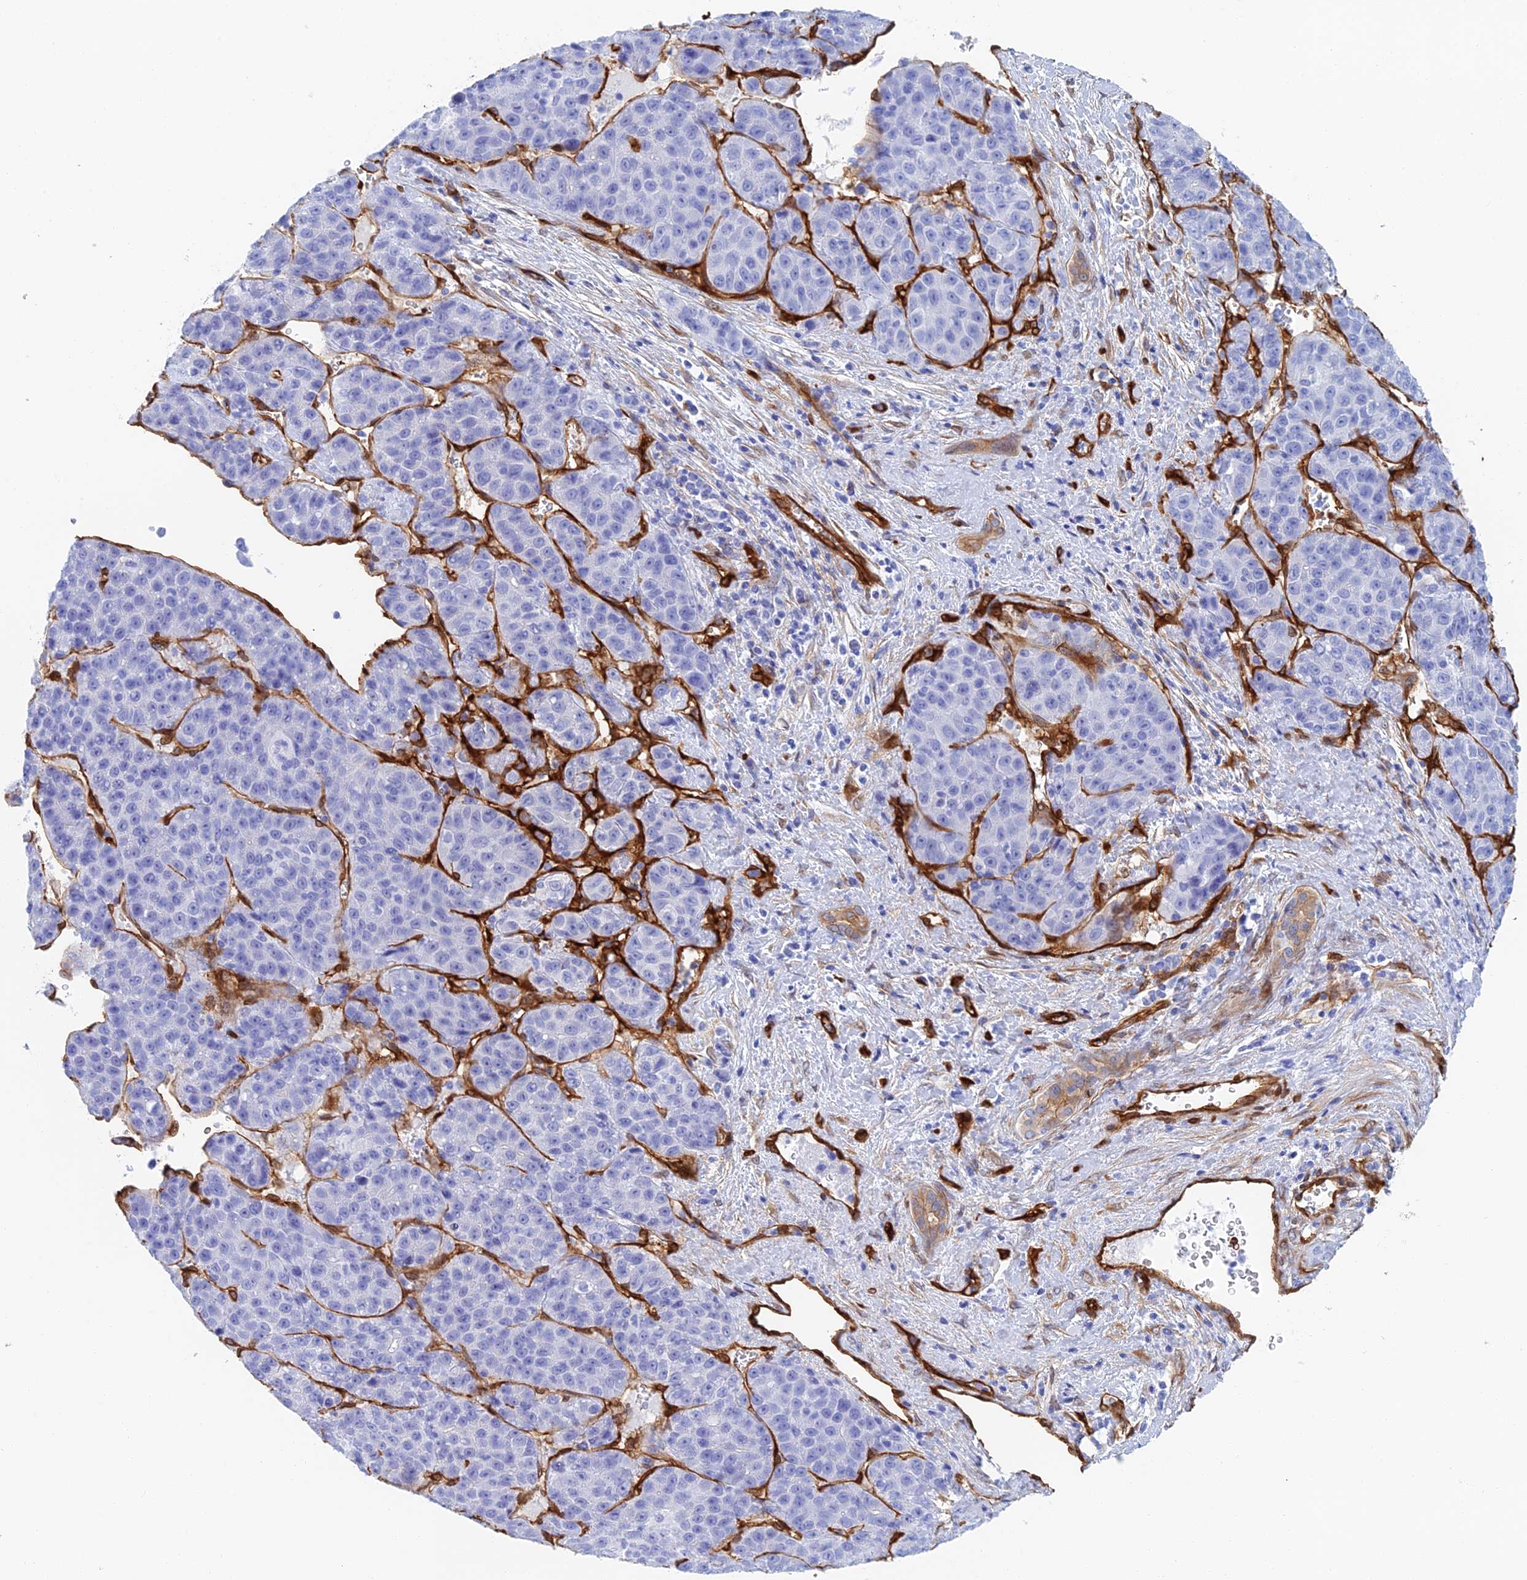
{"staining": {"intensity": "negative", "quantity": "none", "location": "none"}, "tissue": "liver cancer", "cell_type": "Tumor cells", "image_type": "cancer", "snomed": [{"axis": "morphology", "description": "Carcinoma, Hepatocellular, NOS"}, {"axis": "topography", "description": "Liver"}], "caption": "IHC image of neoplastic tissue: human liver cancer stained with DAB shows no significant protein positivity in tumor cells. (Brightfield microscopy of DAB (3,3'-diaminobenzidine) IHC at high magnification).", "gene": "CRIP2", "patient": {"sex": "female", "age": 53}}